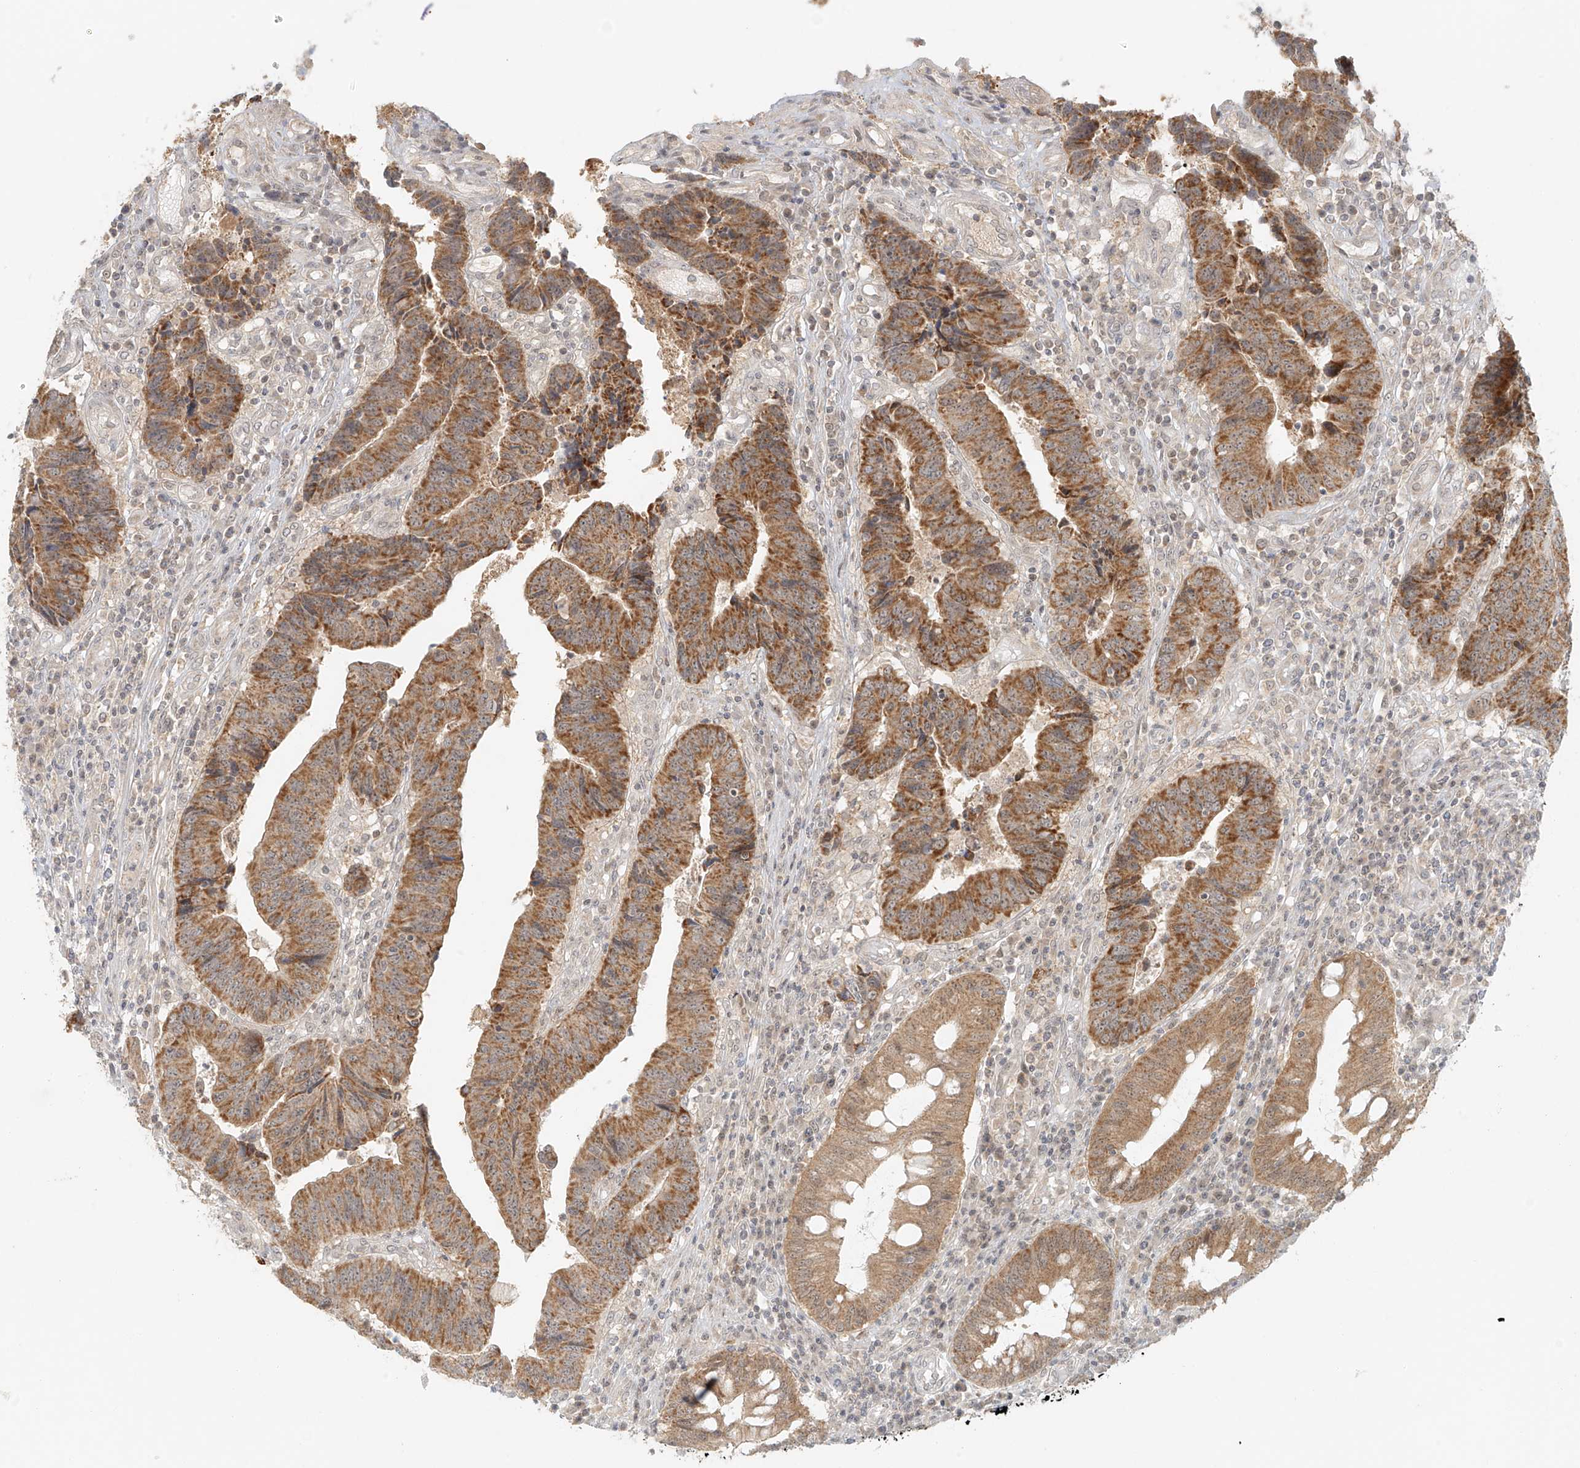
{"staining": {"intensity": "moderate", "quantity": ">75%", "location": "cytoplasmic/membranous"}, "tissue": "colorectal cancer", "cell_type": "Tumor cells", "image_type": "cancer", "snomed": [{"axis": "morphology", "description": "Adenocarcinoma, NOS"}, {"axis": "topography", "description": "Rectum"}], "caption": "A medium amount of moderate cytoplasmic/membranous staining is seen in approximately >75% of tumor cells in colorectal cancer tissue.", "gene": "MIPEP", "patient": {"sex": "male", "age": 84}}